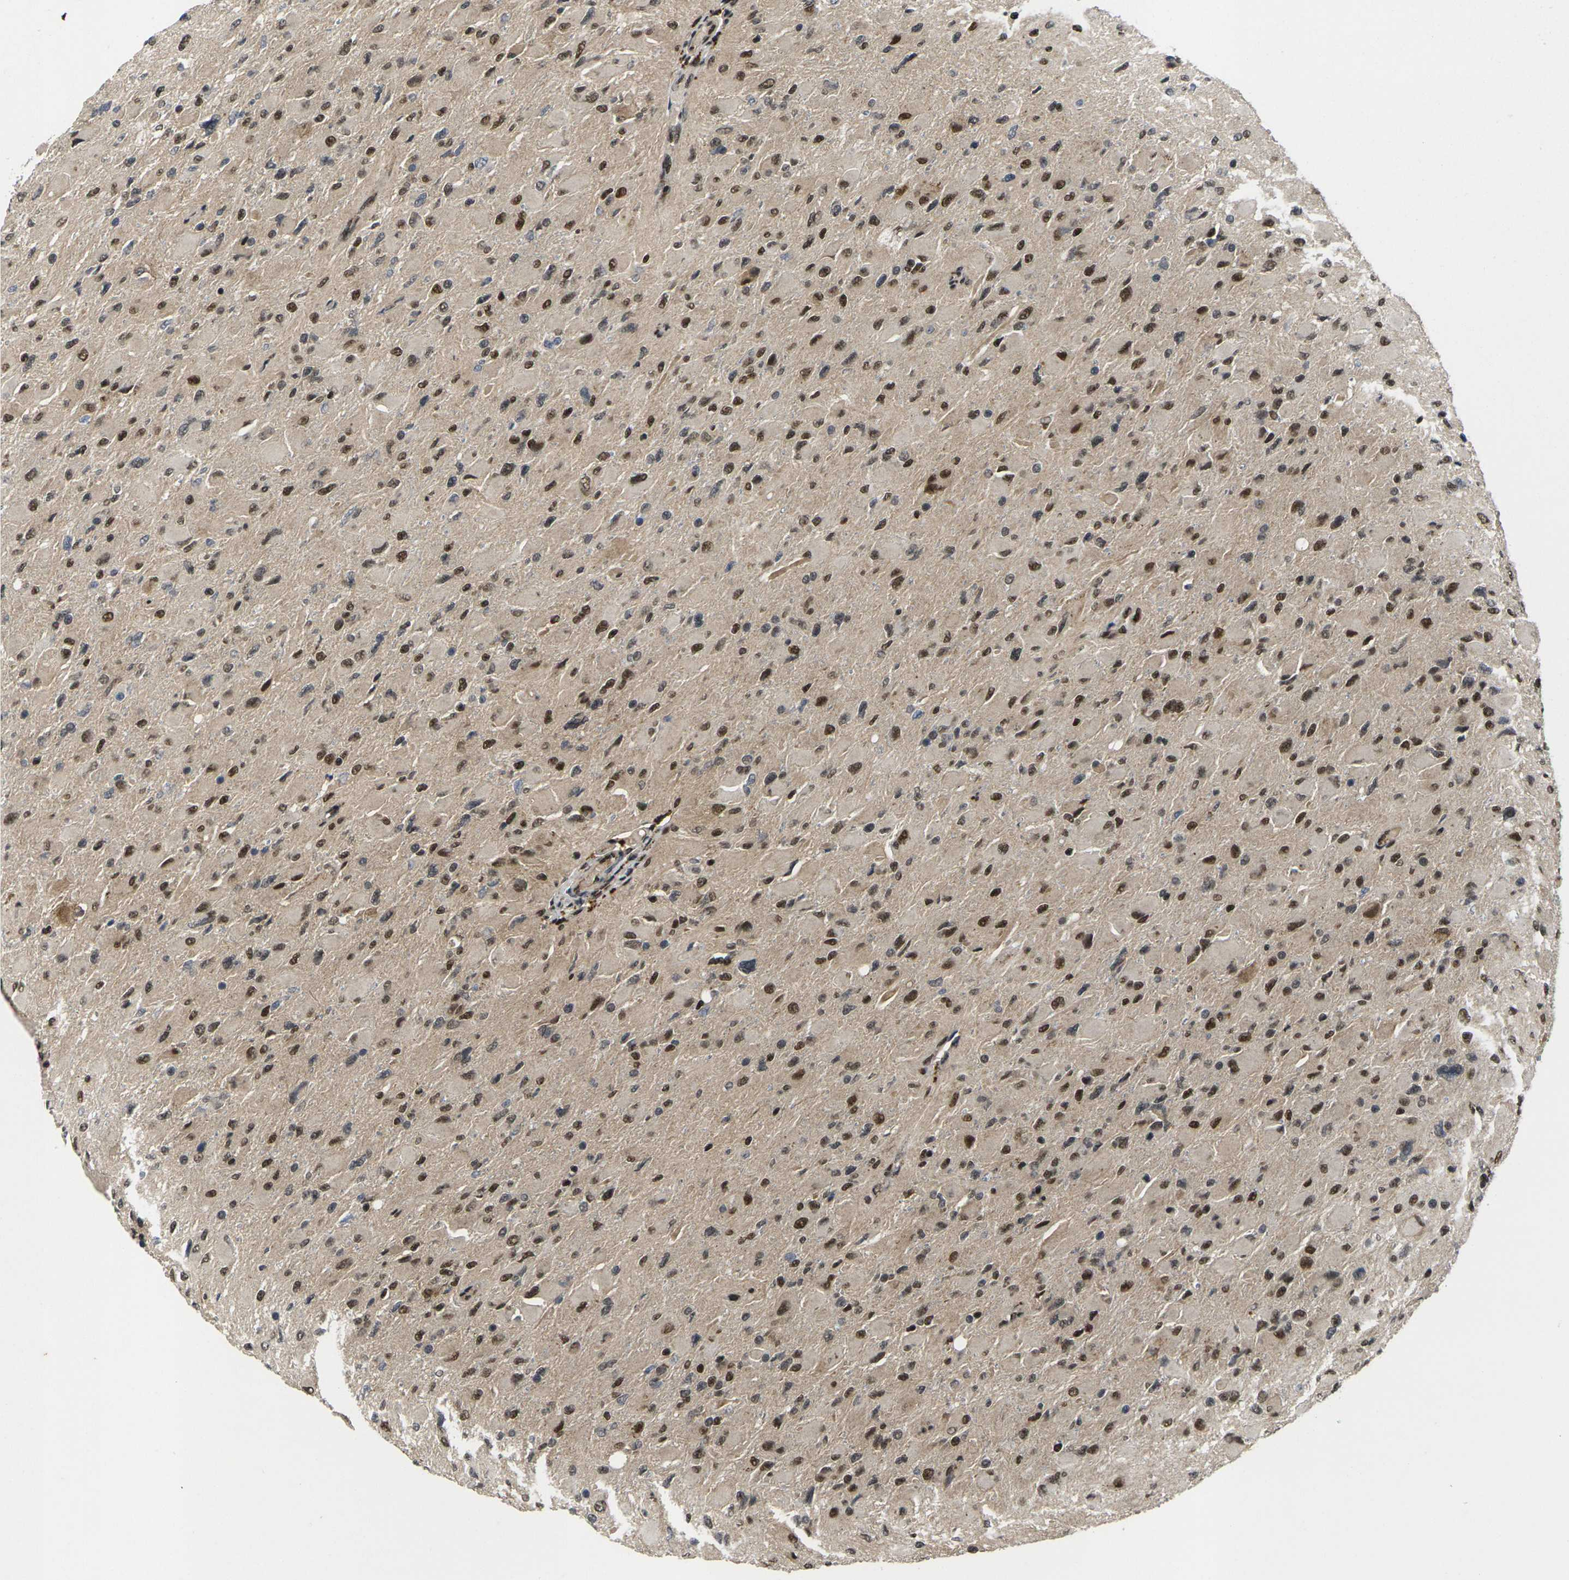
{"staining": {"intensity": "moderate", "quantity": ">75%", "location": "nuclear"}, "tissue": "glioma", "cell_type": "Tumor cells", "image_type": "cancer", "snomed": [{"axis": "morphology", "description": "Glioma, malignant, High grade"}, {"axis": "topography", "description": "Cerebral cortex"}], "caption": "High-magnification brightfield microscopy of malignant glioma (high-grade) stained with DAB (brown) and counterstained with hematoxylin (blue). tumor cells exhibit moderate nuclear expression is identified in about>75% of cells. (brown staining indicates protein expression, while blue staining denotes nuclei).", "gene": "GTF2E1", "patient": {"sex": "female", "age": 36}}